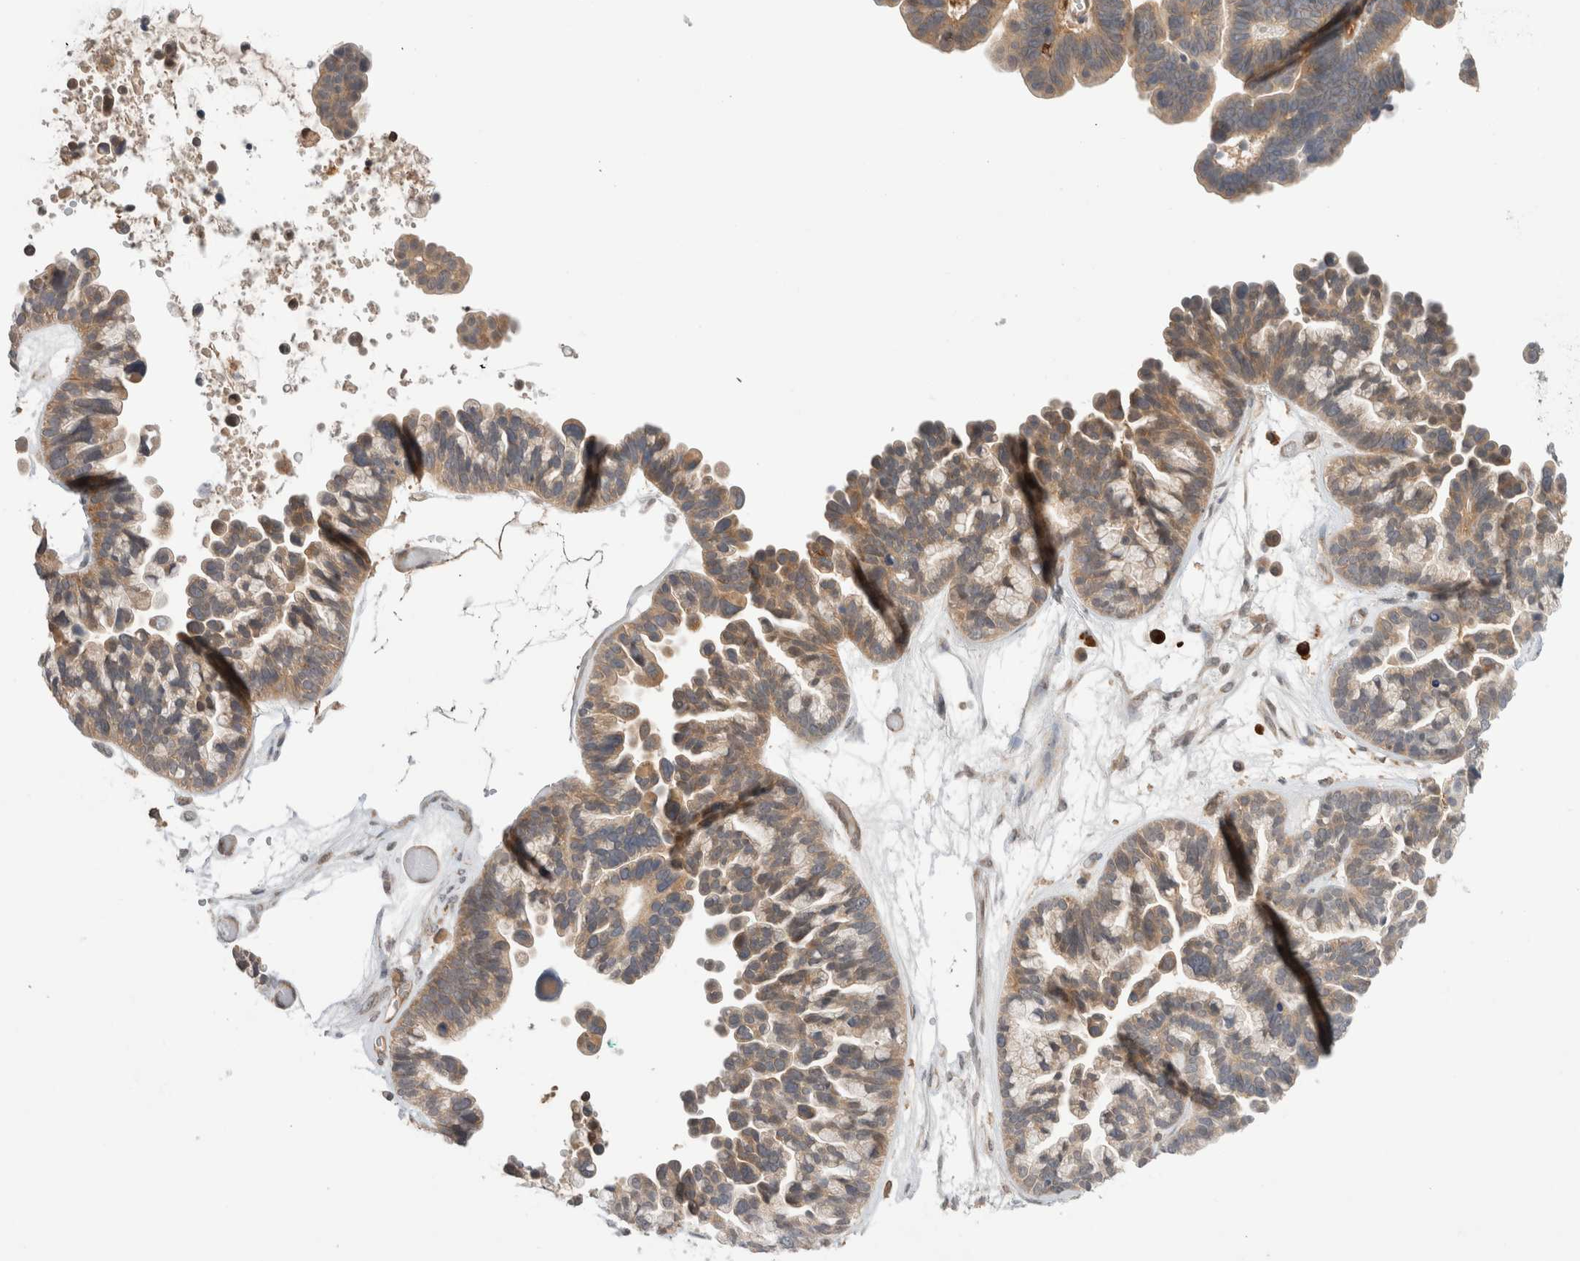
{"staining": {"intensity": "moderate", "quantity": ">75%", "location": "cytoplasmic/membranous"}, "tissue": "ovarian cancer", "cell_type": "Tumor cells", "image_type": "cancer", "snomed": [{"axis": "morphology", "description": "Cystadenocarcinoma, serous, NOS"}, {"axis": "topography", "description": "Ovary"}], "caption": "Immunohistochemistry (IHC) (DAB) staining of human serous cystadenocarcinoma (ovarian) demonstrates moderate cytoplasmic/membranous protein positivity in approximately >75% of tumor cells.", "gene": "NFKB1", "patient": {"sex": "female", "age": 56}}